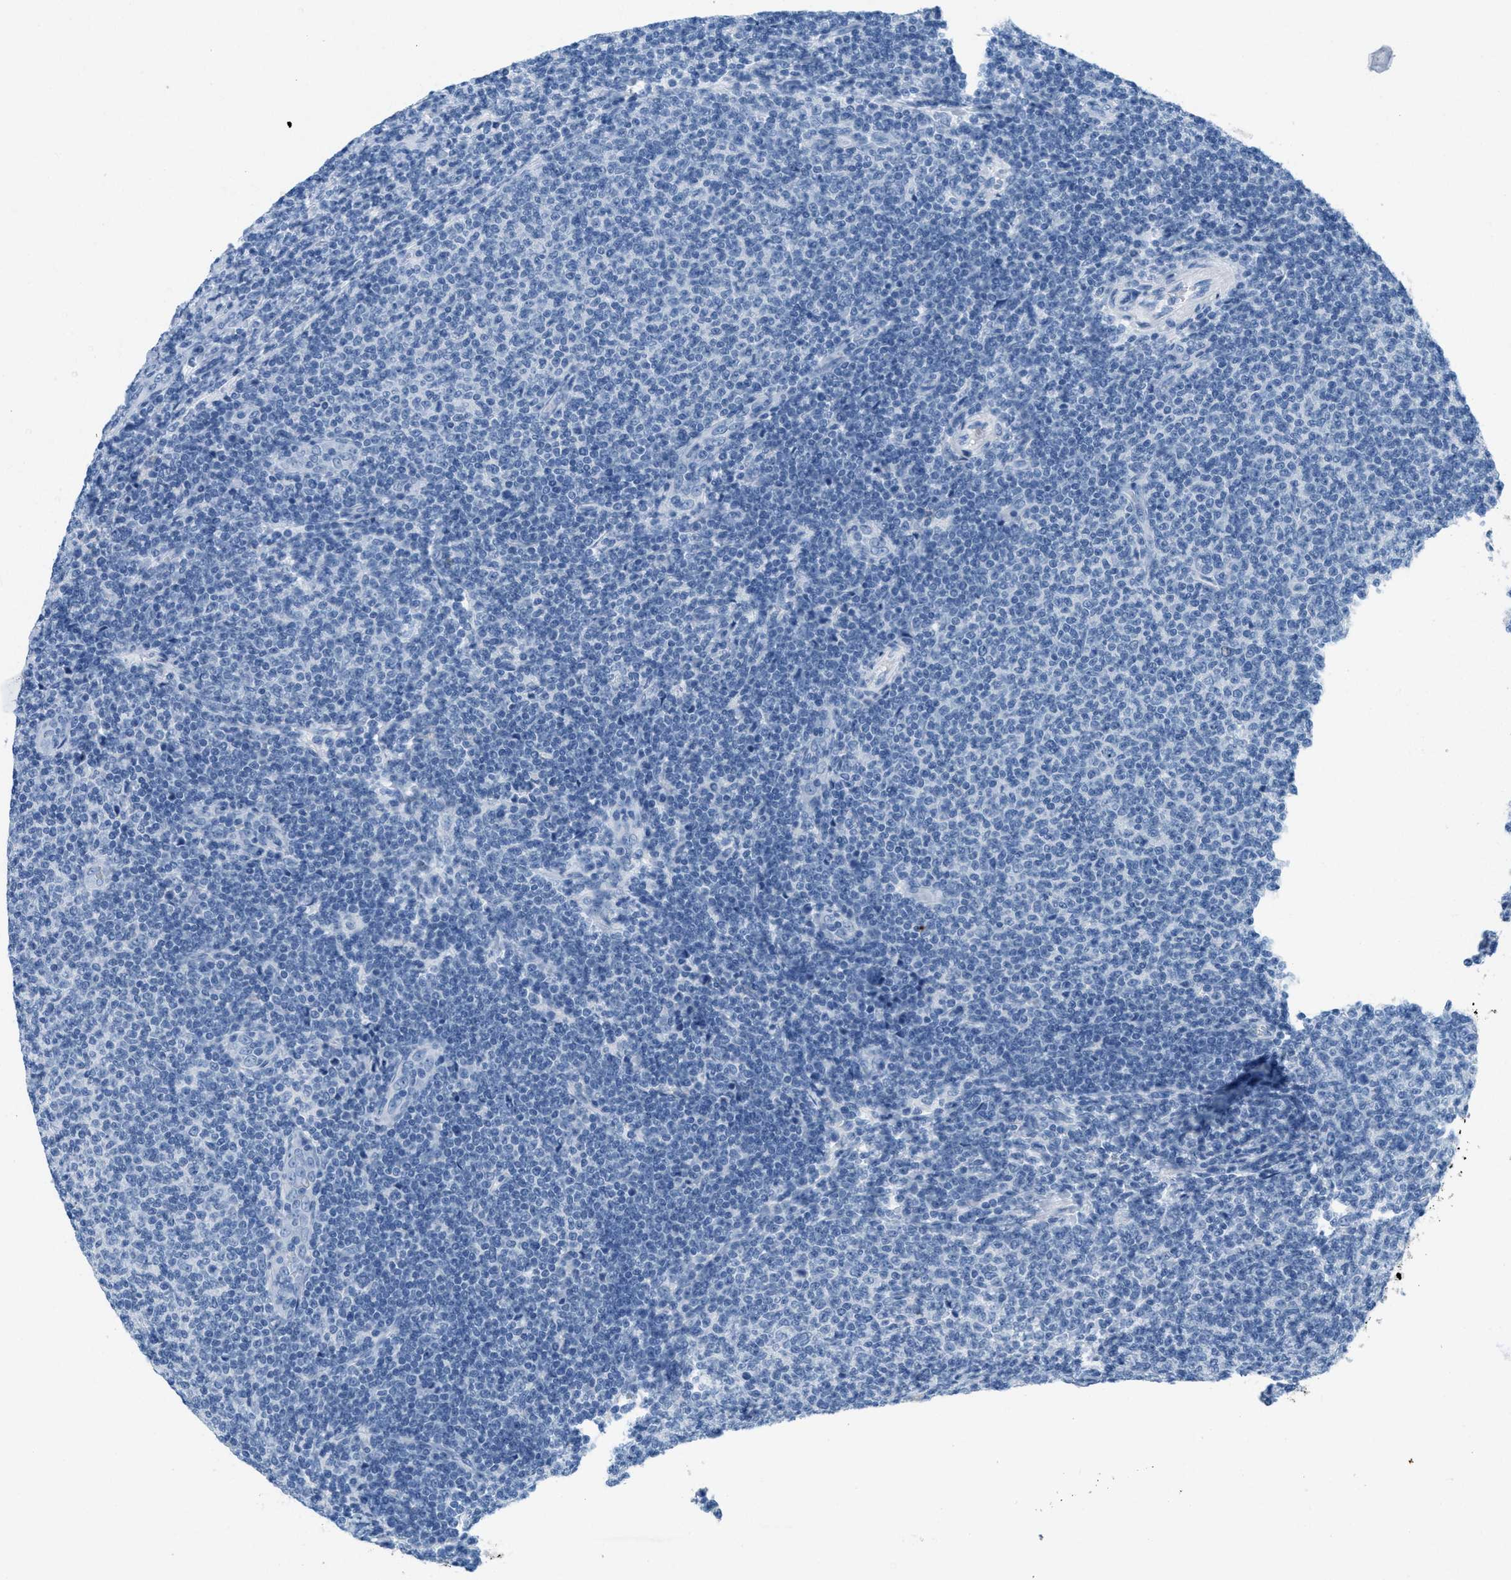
{"staining": {"intensity": "negative", "quantity": "none", "location": "none"}, "tissue": "lymphoma", "cell_type": "Tumor cells", "image_type": "cancer", "snomed": [{"axis": "morphology", "description": "Malignant lymphoma, non-Hodgkin's type, Low grade"}, {"axis": "topography", "description": "Lymph node"}], "caption": "IHC of human low-grade malignant lymphoma, non-Hodgkin's type shows no staining in tumor cells. (DAB (3,3'-diaminobenzidine) IHC with hematoxylin counter stain).", "gene": "GPM6A", "patient": {"sex": "male", "age": 66}}